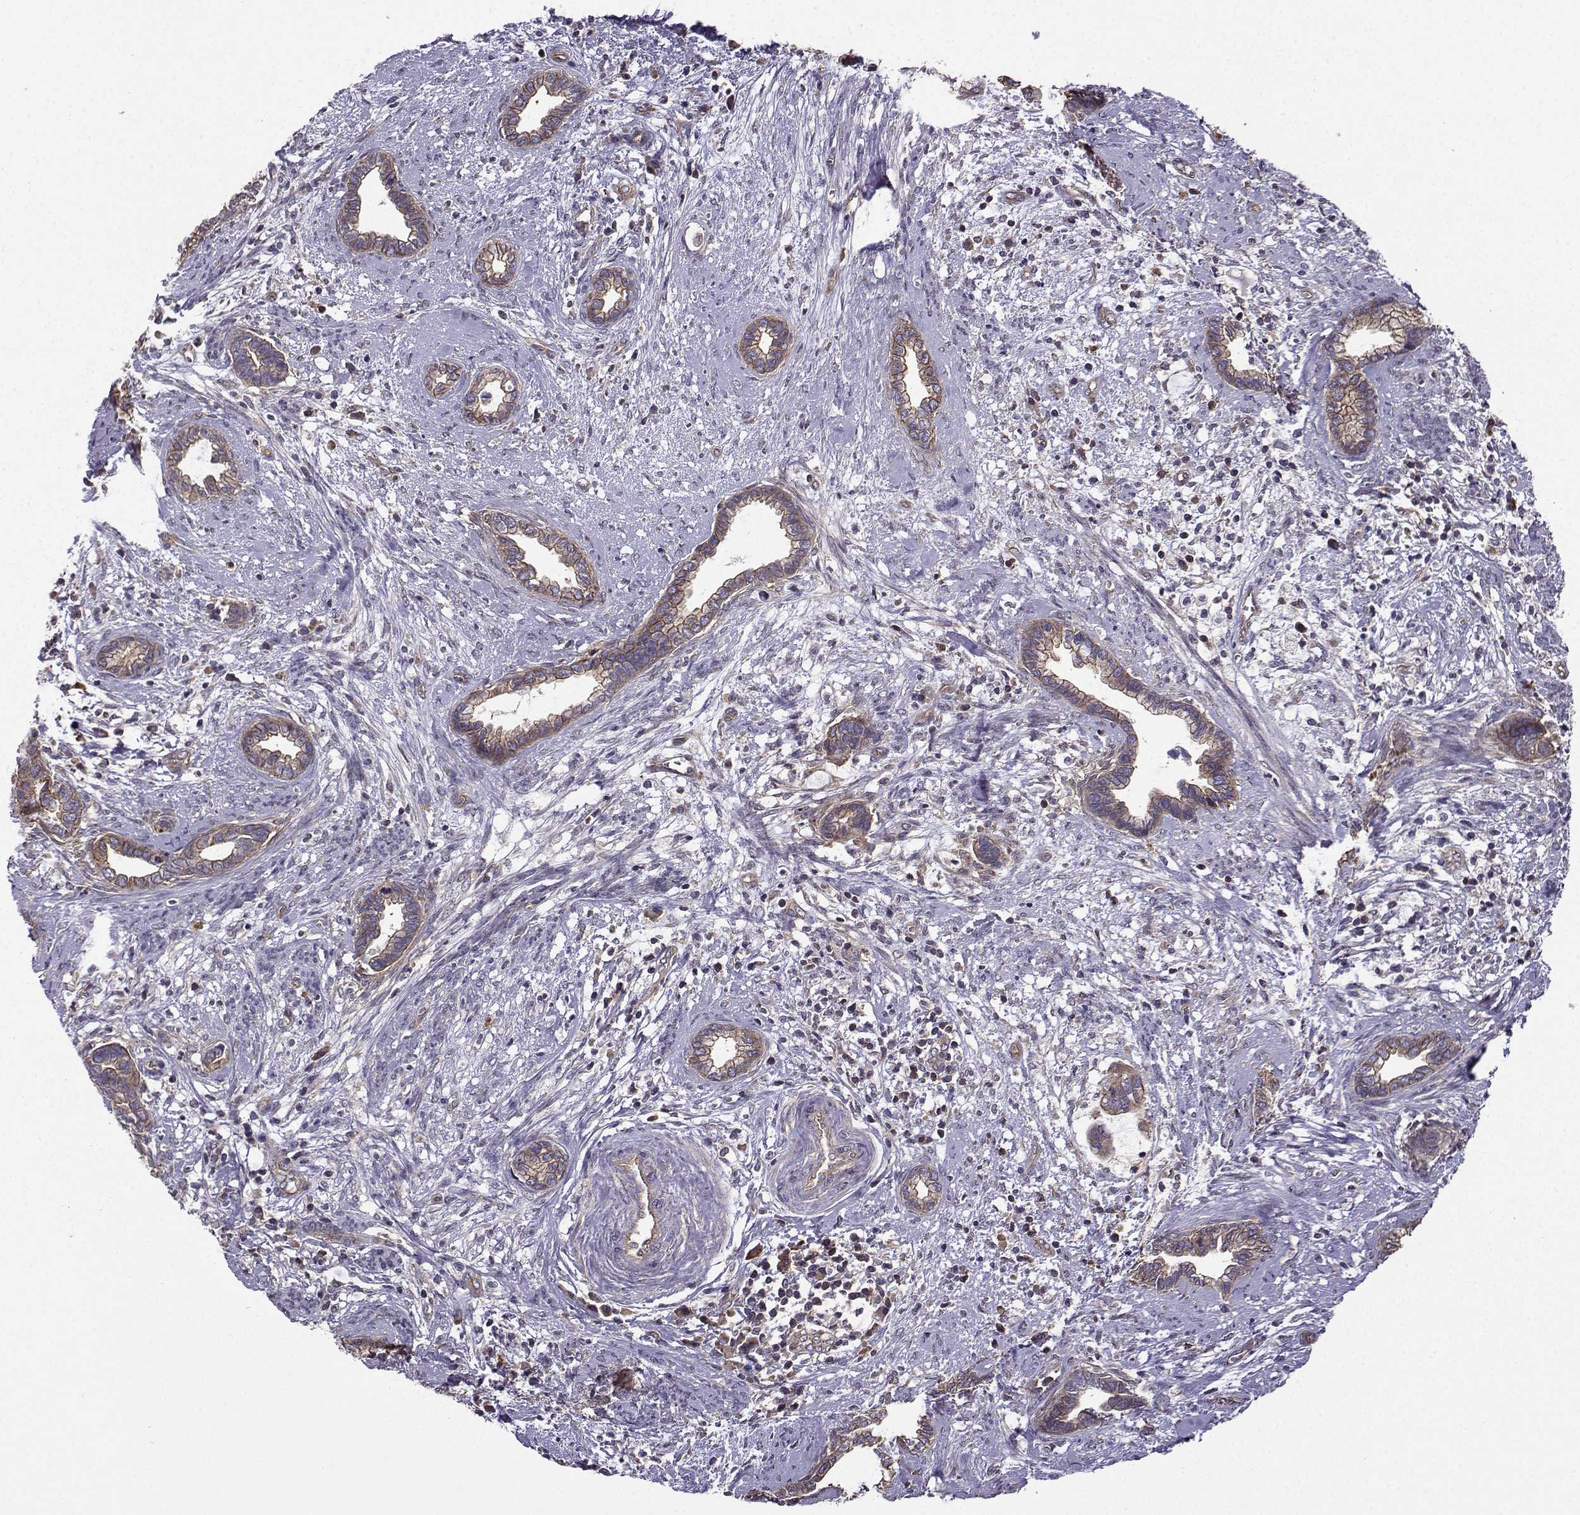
{"staining": {"intensity": "strong", "quantity": ">75%", "location": "cytoplasmic/membranous"}, "tissue": "cervical cancer", "cell_type": "Tumor cells", "image_type": "cancer", "snomed": [{"axis": "morphology", "description": "Adenocarcinoma, NOS"}, {"axis": "topography", "description": "Cervix"}], "caption": "Adenocarcinoma (cervical) was stained to show a protein in brown. There is high levels of strong cytoplasmic/membranous staining in approximately >75% of tumor cells. (DAB IHC with brightfield microscopy, high magnification).", "gene": "ITGB8", "patient": {"sex": "female", "age": 62}}